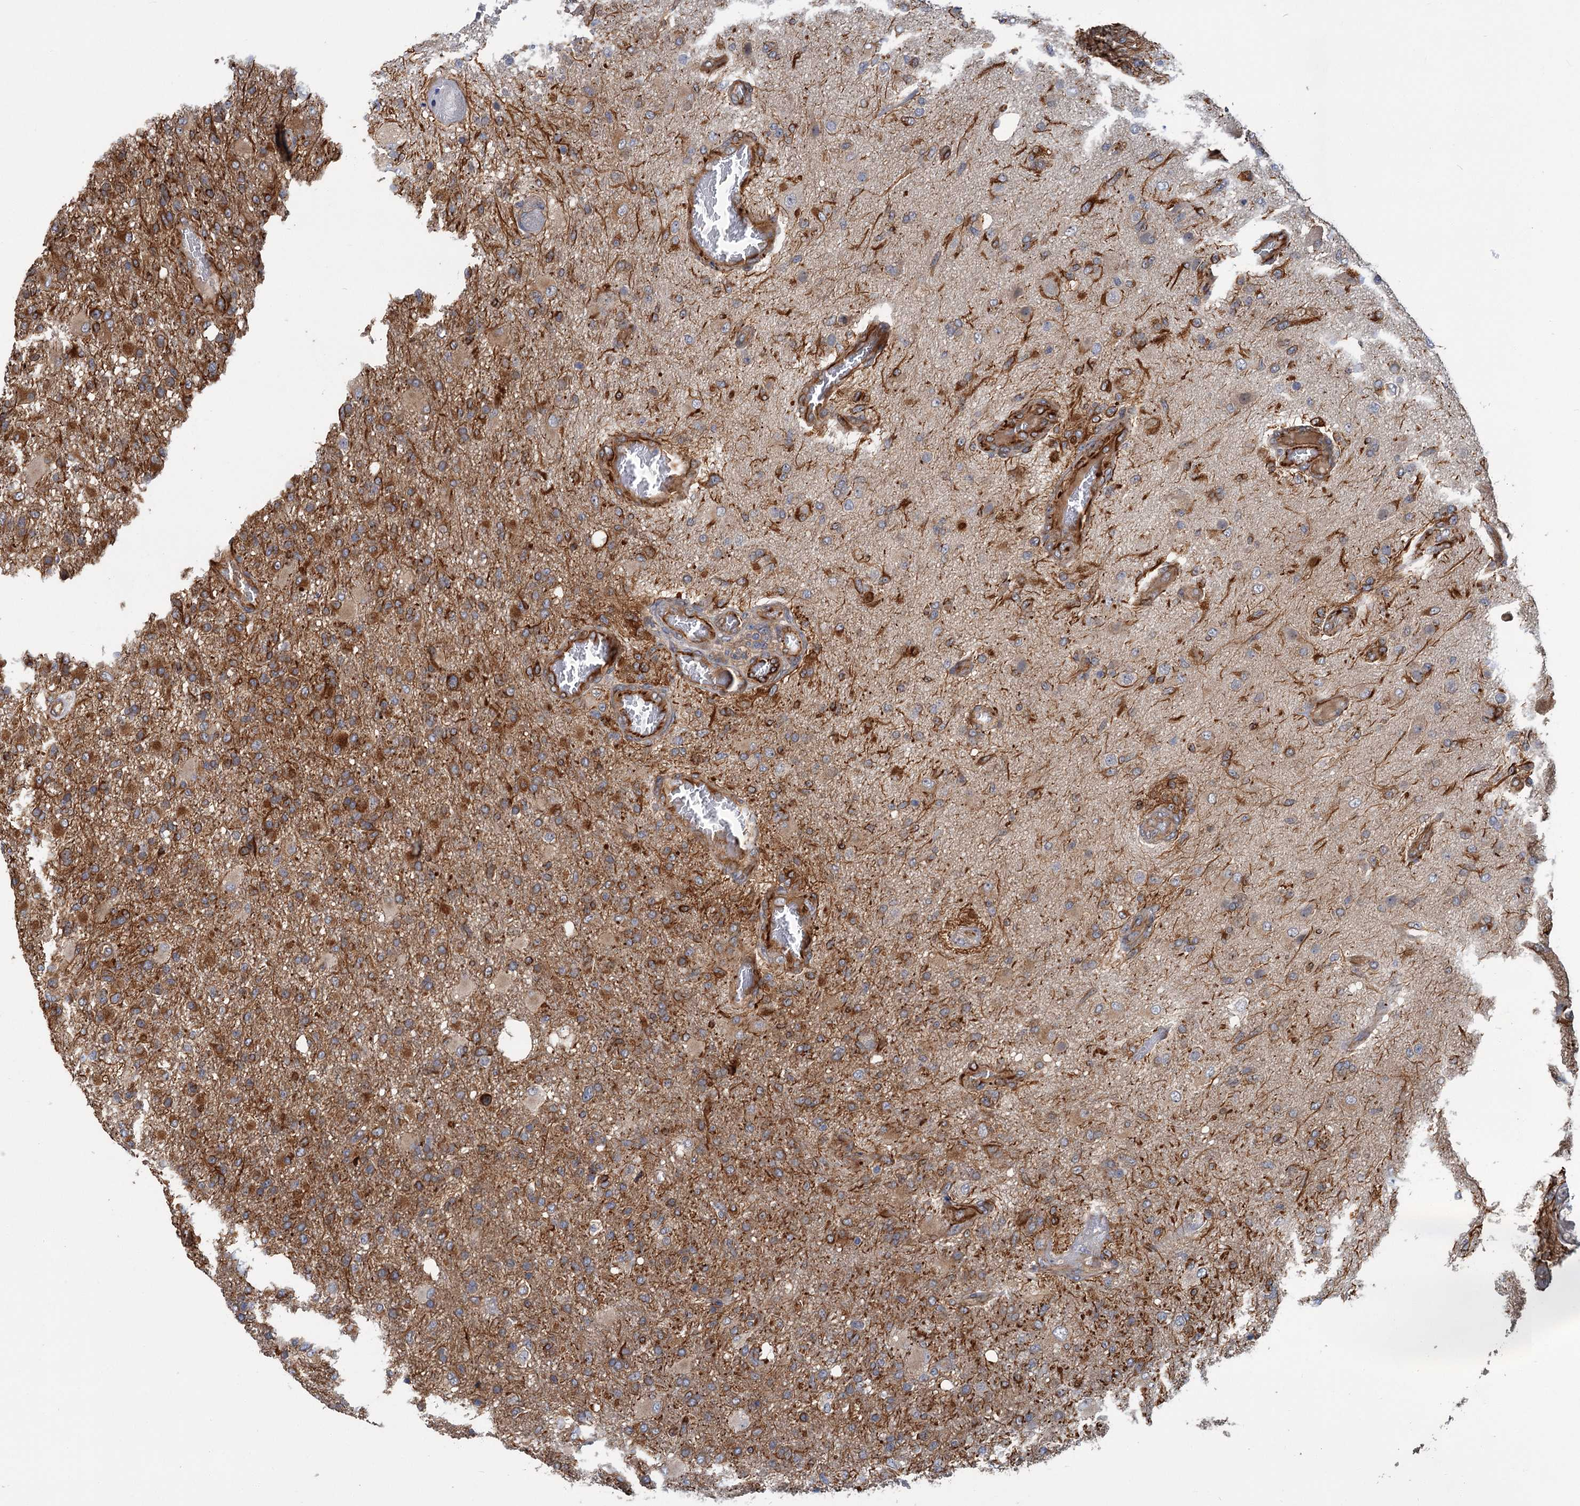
{"staining": {"intensity": "moderate", "quantity": ">75%", "location": "cytoplasmic/membranous"}, "tissue": "glioma", "cell_type": "Tumor cells", "image_type": "cancer", "snomed": [{"axis": "morphology", "description": "Glioma, malignant, High grade"}, {"axis": "topography", "description": "Brain"}], "caption": "Immunohistochemistry (DAB (3,3'-diaminobenzidine)) staining of high-grade glioma (malignant) demonstrates moderate cytoplasmic/membranous protein staining in about >75% of tumor cells. (DAB IHC, brown staining for protein, blue staining for nuclei).", "gene": "PKN2", "patient": {"sex": "female", "age": 74}}